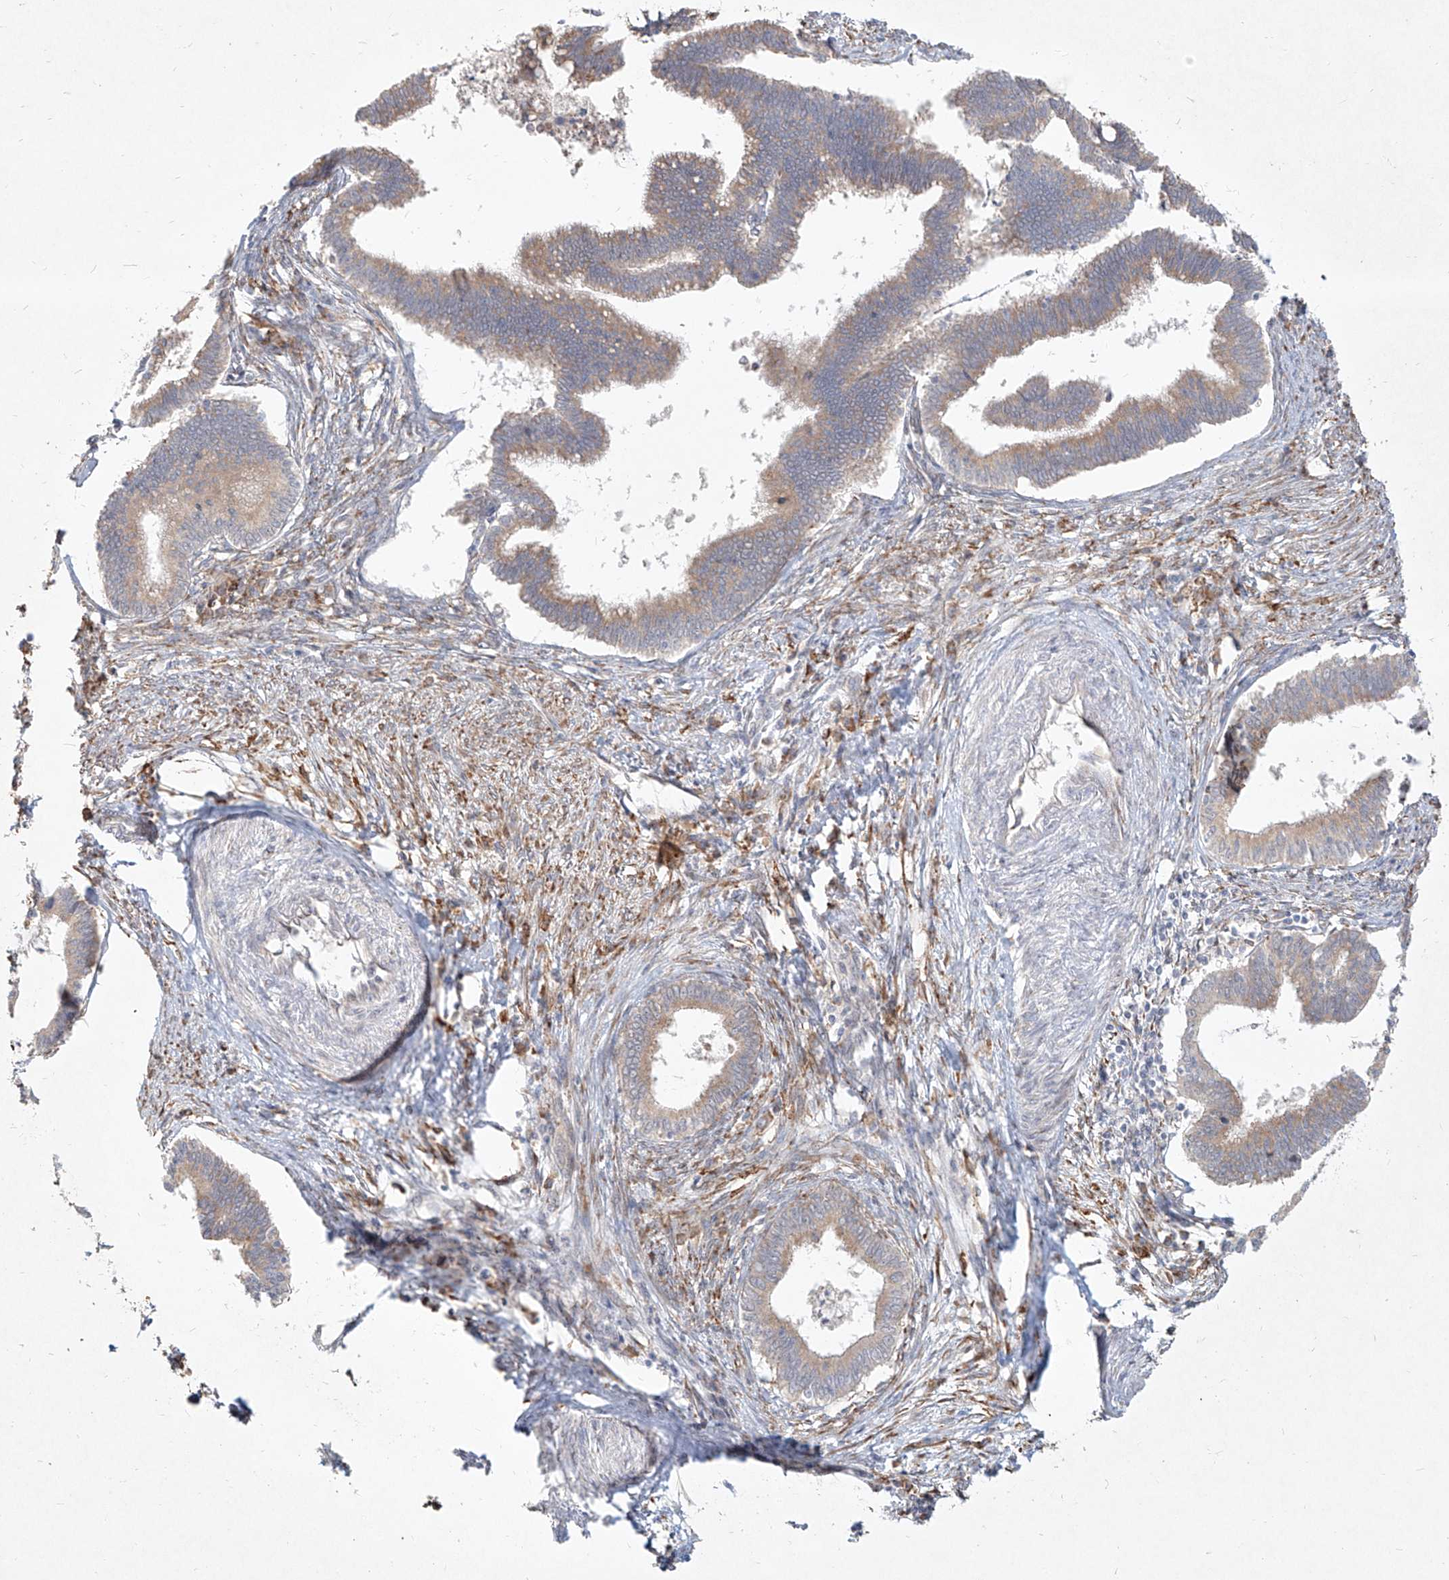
{"staining": {"intensity": "negative", "quantity": "none", "location": "none"}, "tissue": "cervical cancer", "cell_type": "Tumor cells", "image_type": "cancer", "snomed": [{"axis": "morphology", "description": "Adenocarcinoma, NOS"}, {"axis": "topography", "description": "Cervix"}], "caption": "The image displays no significant positivity in tumor cells of adenocarcinoma (cervical). Brightfield microscopy of IHC stained with DAB (3,3'-diaminobenzidine) (brown) and hematoxylin (blue), captured at high magnification.", "gene": "CD209", "patient": {"sex": "female", "age": 36}}